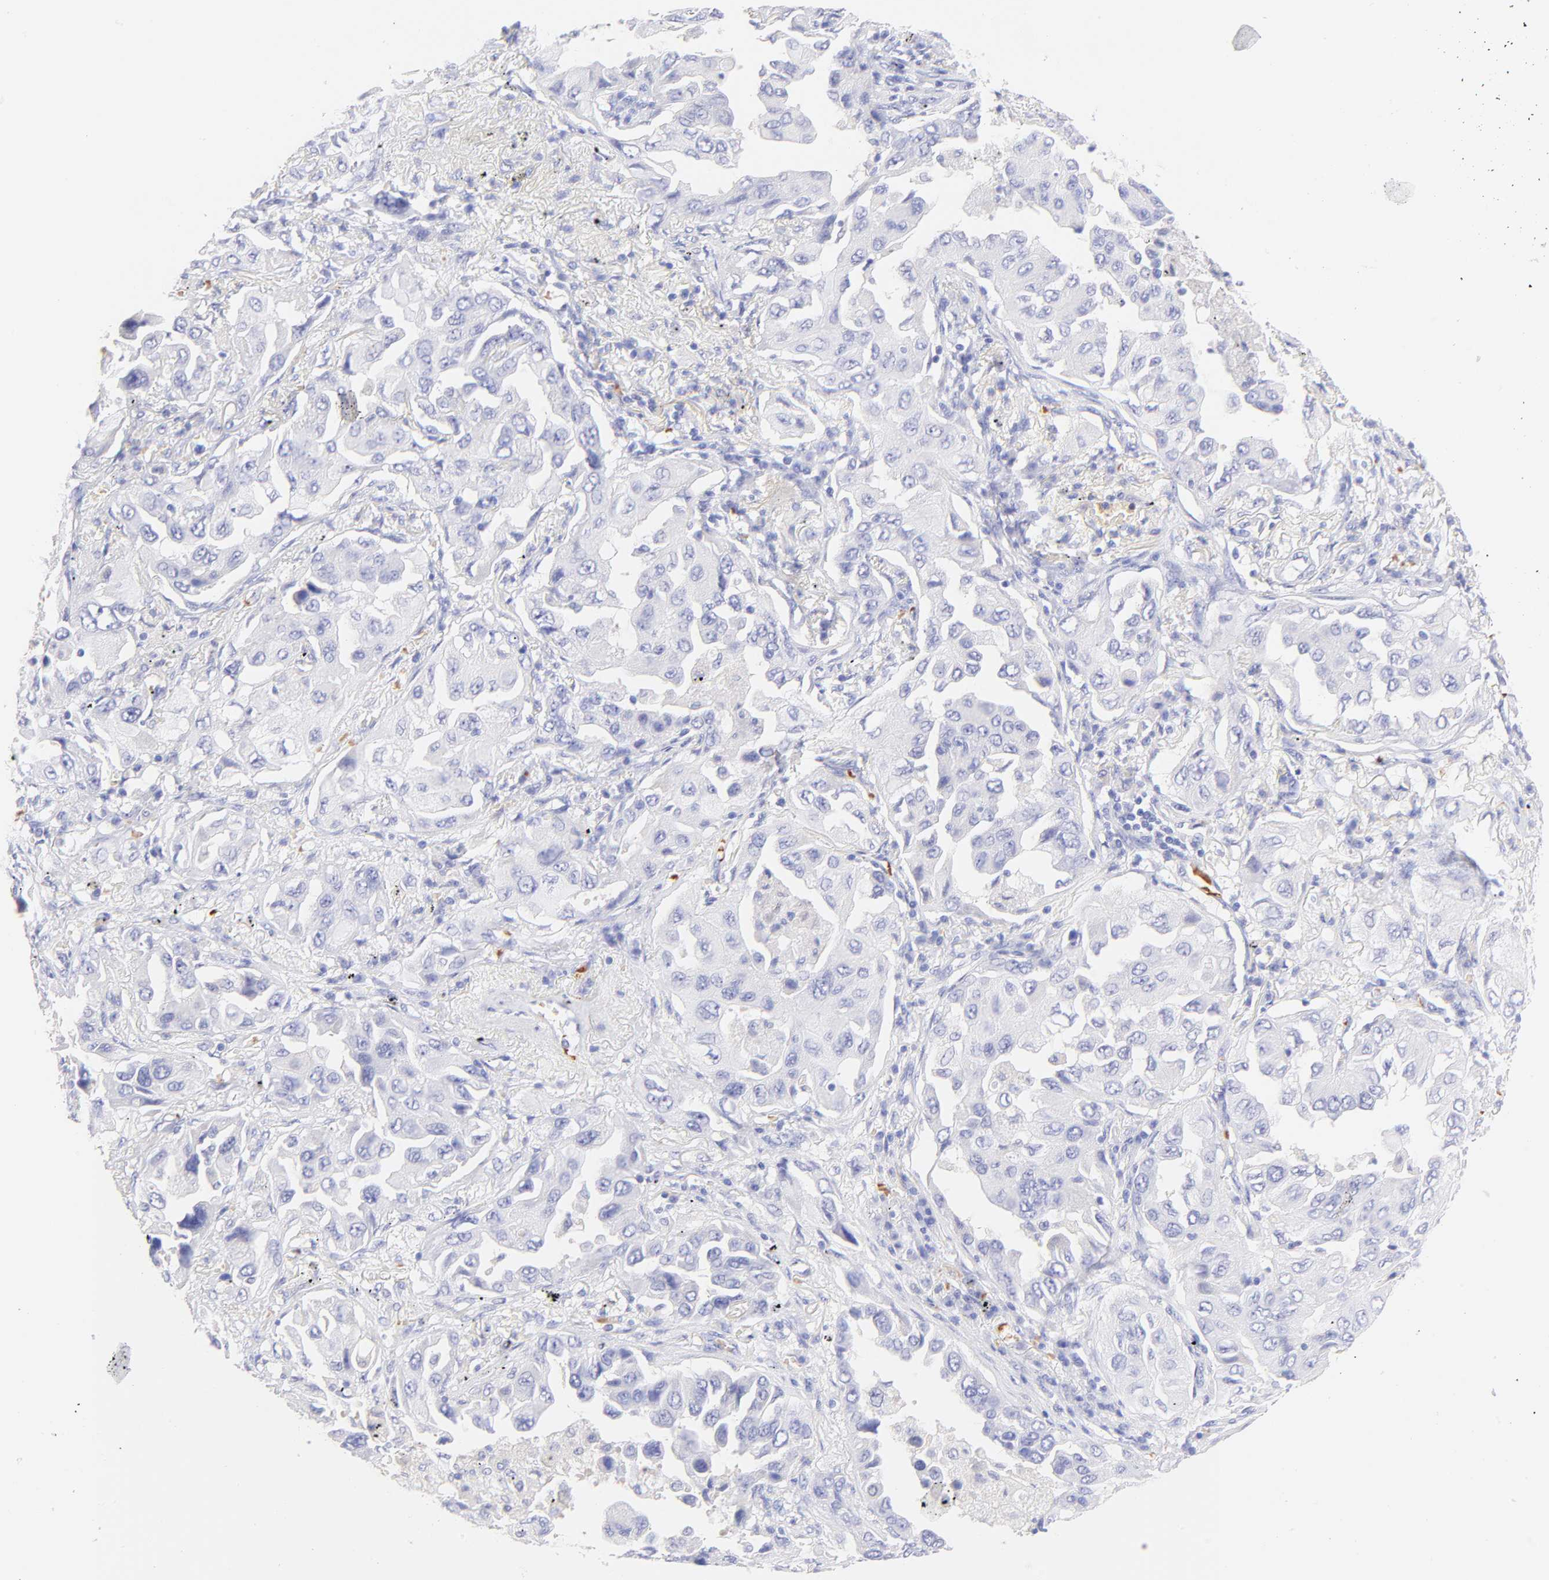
{"staining": {"intensity": "negative", "quantity": "none", "location": "none"}, "tissue": "lung cancer", "cell_type": "Tumor cells", "image_type": "cancer", "snomed": [{"axis": "morphology", "description": "Adenocarcinoma, NOS"}, {"axis": "topography", "description": "Lung"}], "caption": "High power microscopy histopathology image of an IHC image of lung cancer, revealing no significant positivity in tumor cells.", "gene": "FRMPD3", "patient": {"sex": "female", "age": 65}}